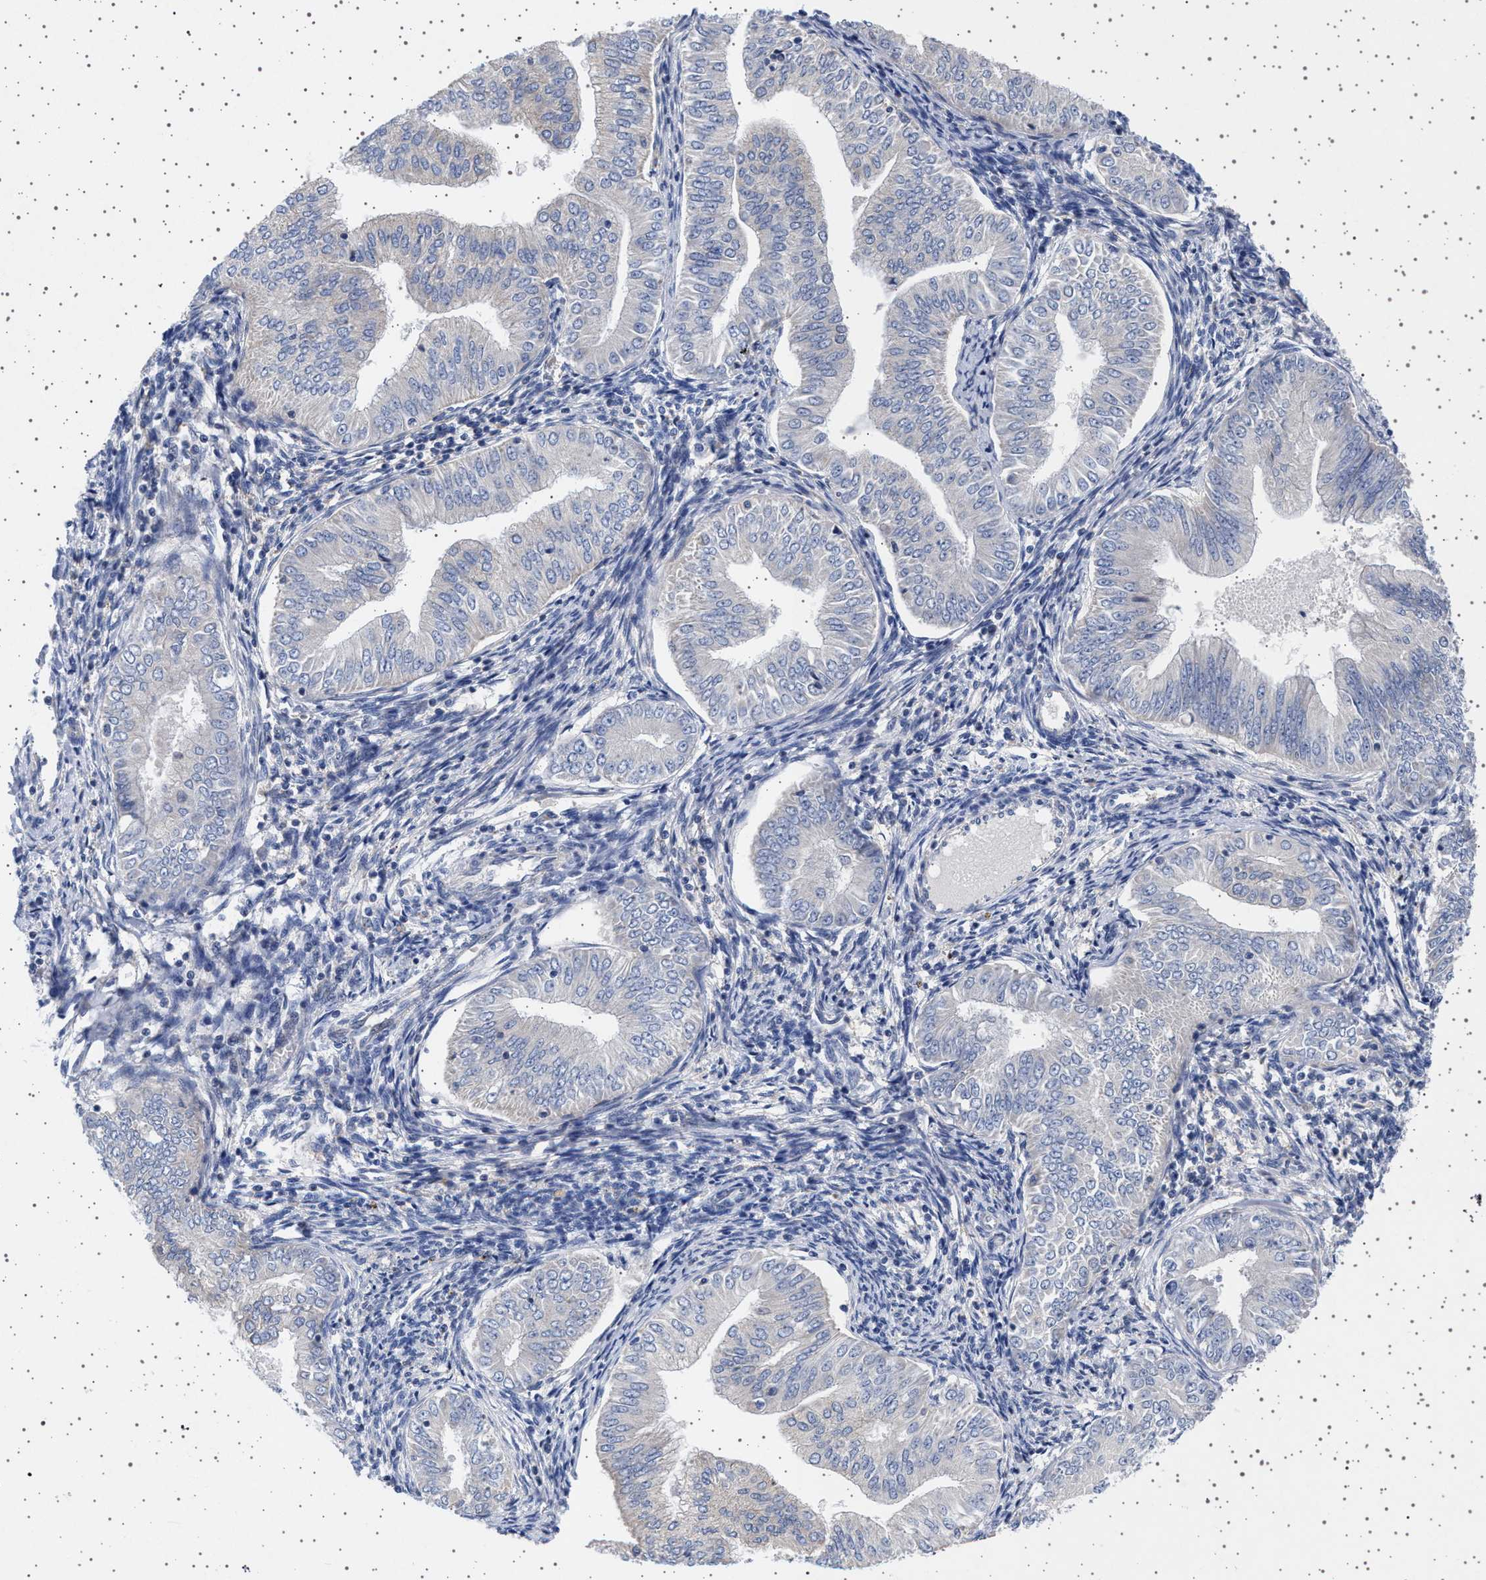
{"staining": {"intensity": "negative", "quantity": "none", "location": "none"}, "tissue": "endometrial cancer", "cell_type": "Tumor cells", "image_type": "cancer", "snomed": [{"axis": "morphology", "description": "Normal tissue, NOS"}, {"axis": "morphology", "description": "Adenocarcinoma, NOS"}, {"axis": "topography", "description": "Endometrium"}], "caption": "DAB (3,3'-diaminobenzidine) immunohistochemical staining of human endometrial adenocarcinoma exhibits no significant staining in tumor cells. (DAB (3,3'-diaminobenzidine) immunohistochemistry (IHC) visualized using brightfield microscopy, high magnification).", "gene": "TRMT10B", "patient": {"sex": "female", "age": 53}}